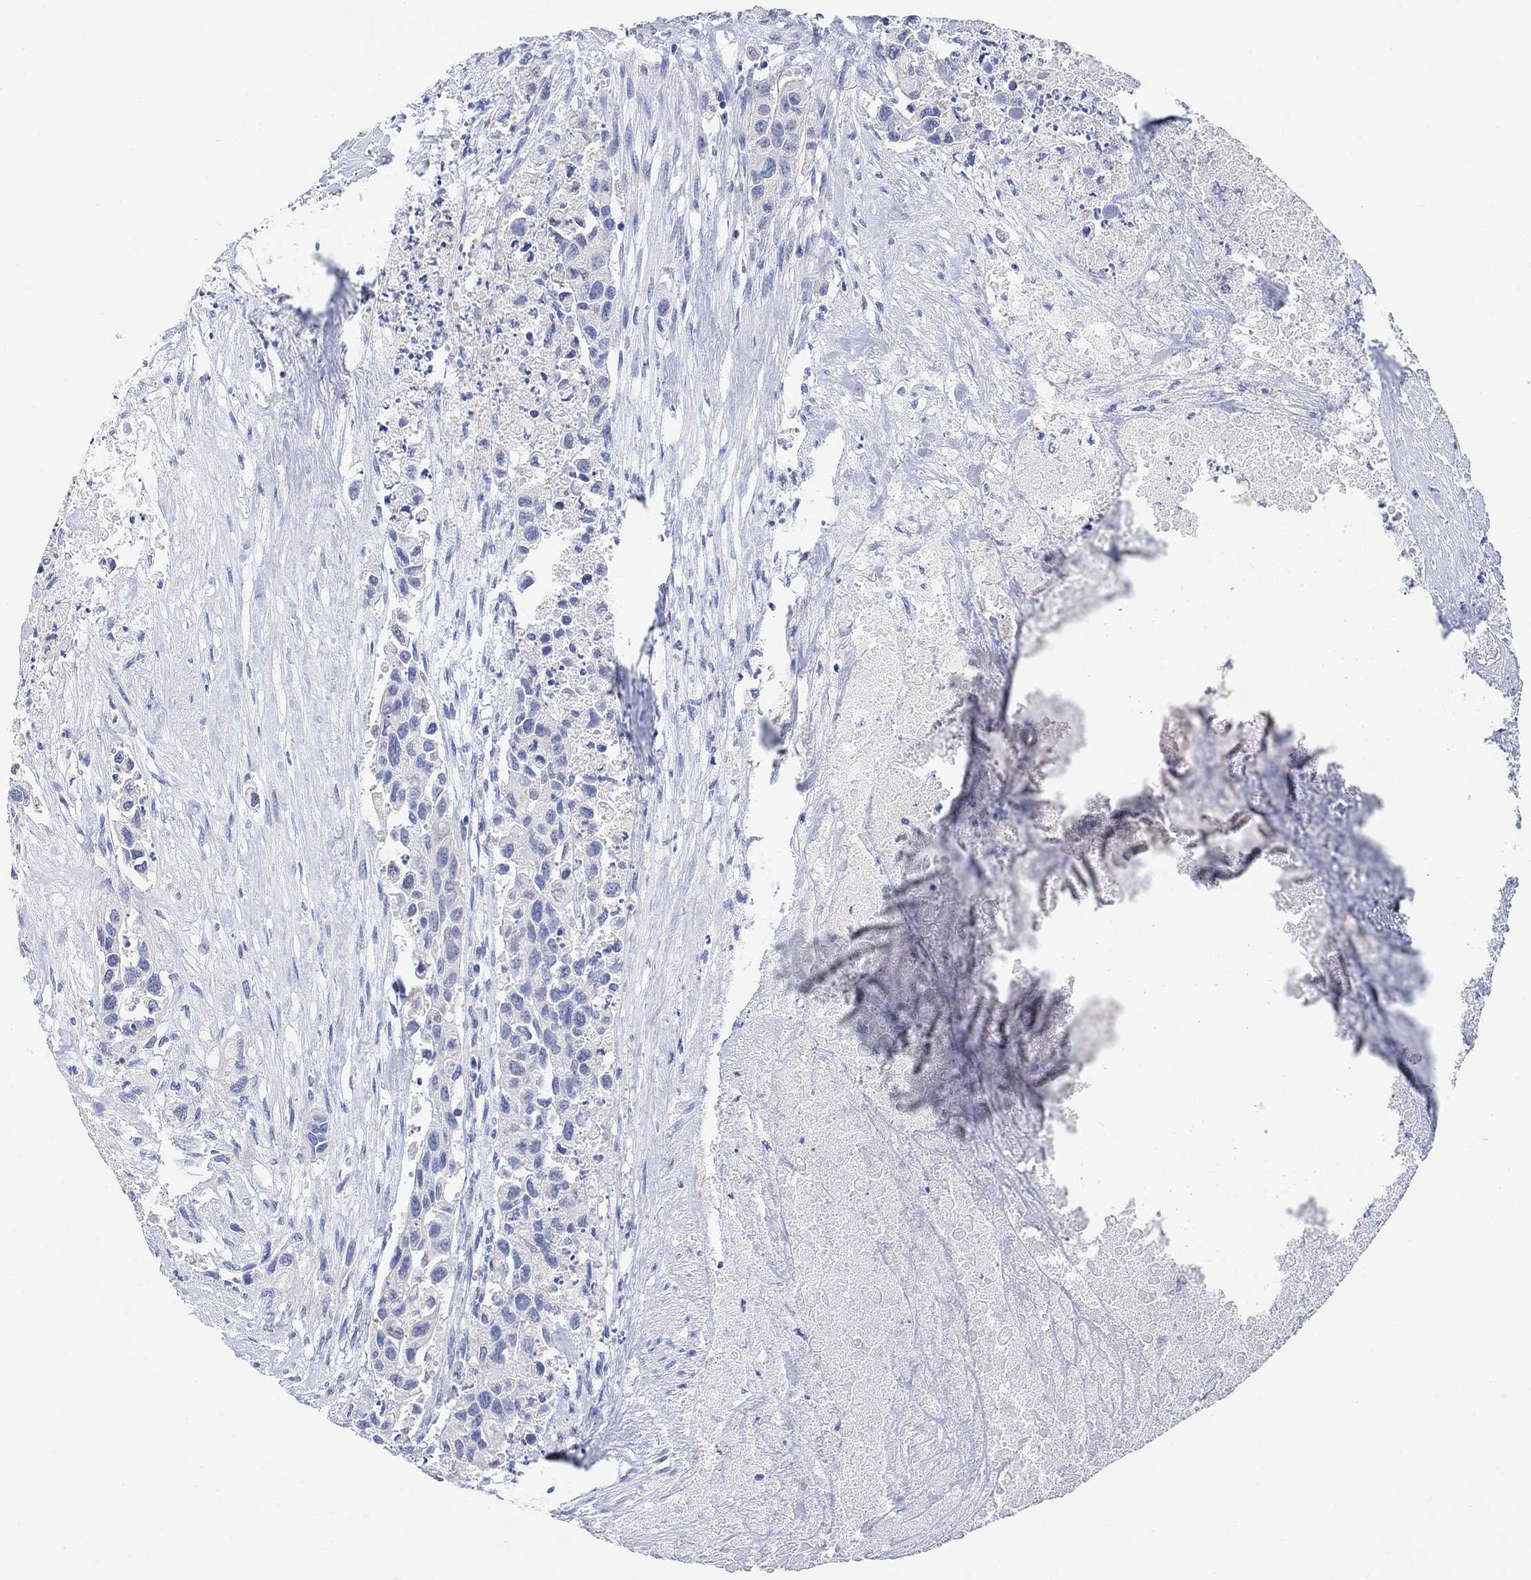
{"staining": {"intensity": "negative", "quantity": "none", "location": "none"}, "tissue": "urothelial cancer", "cell_type": "Tumor cells", "image_type": "cancer", "snomed": [{"axis": "morphology", "description": "Urothelial carcinoma, High grade"}, {"axis": "topography", "description": "Urinary bladder"}], "caption": "Tumor cells show no significant protein staining in urothelial cancer. Brightfield microscopy of IHC stained with DAB (3,3'-diaminobenzidine) (brown) and hematoxylin (blue), captured at high magnification.", "gene": "TYR", "patient": {"sex": "female", "age": 73}}